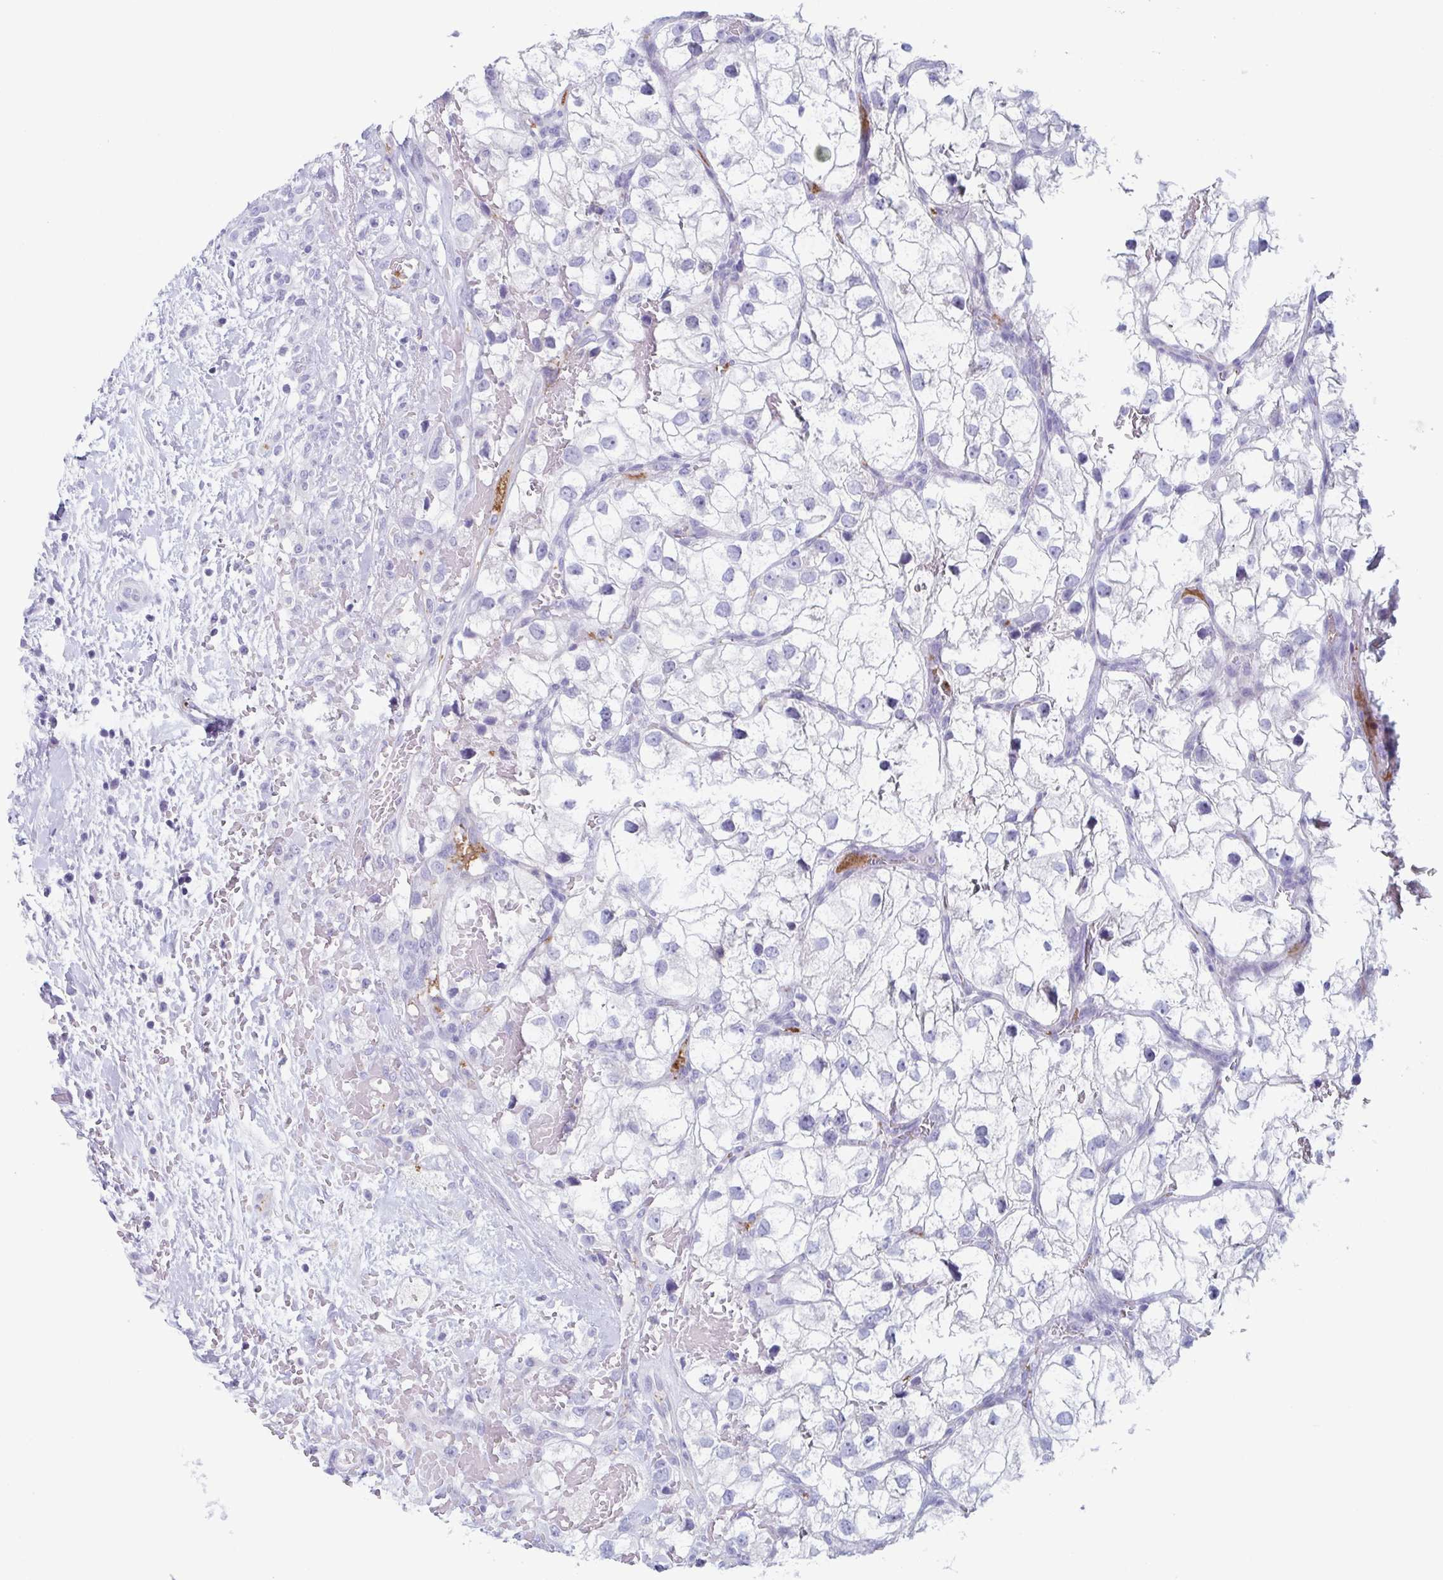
{"staining": {"intensity": "negative", "quantity": "none", "location": "none"}, "tissue": "renal cancer", "cell_type": "Tumor cells", "image_type": "cancer", "snomed": [{"axis": "morphology", "description": "Adenocarcinoma, NOS"}, {"axis": "topography", "description": "Kidney"}], "caption": "A high-resolution micrograph shows IHC staining of renal cancer, which shows no significant positivity in tumor cells.", "gene": "LYRM2", "patient": {"sex": "male", "age": 59}}